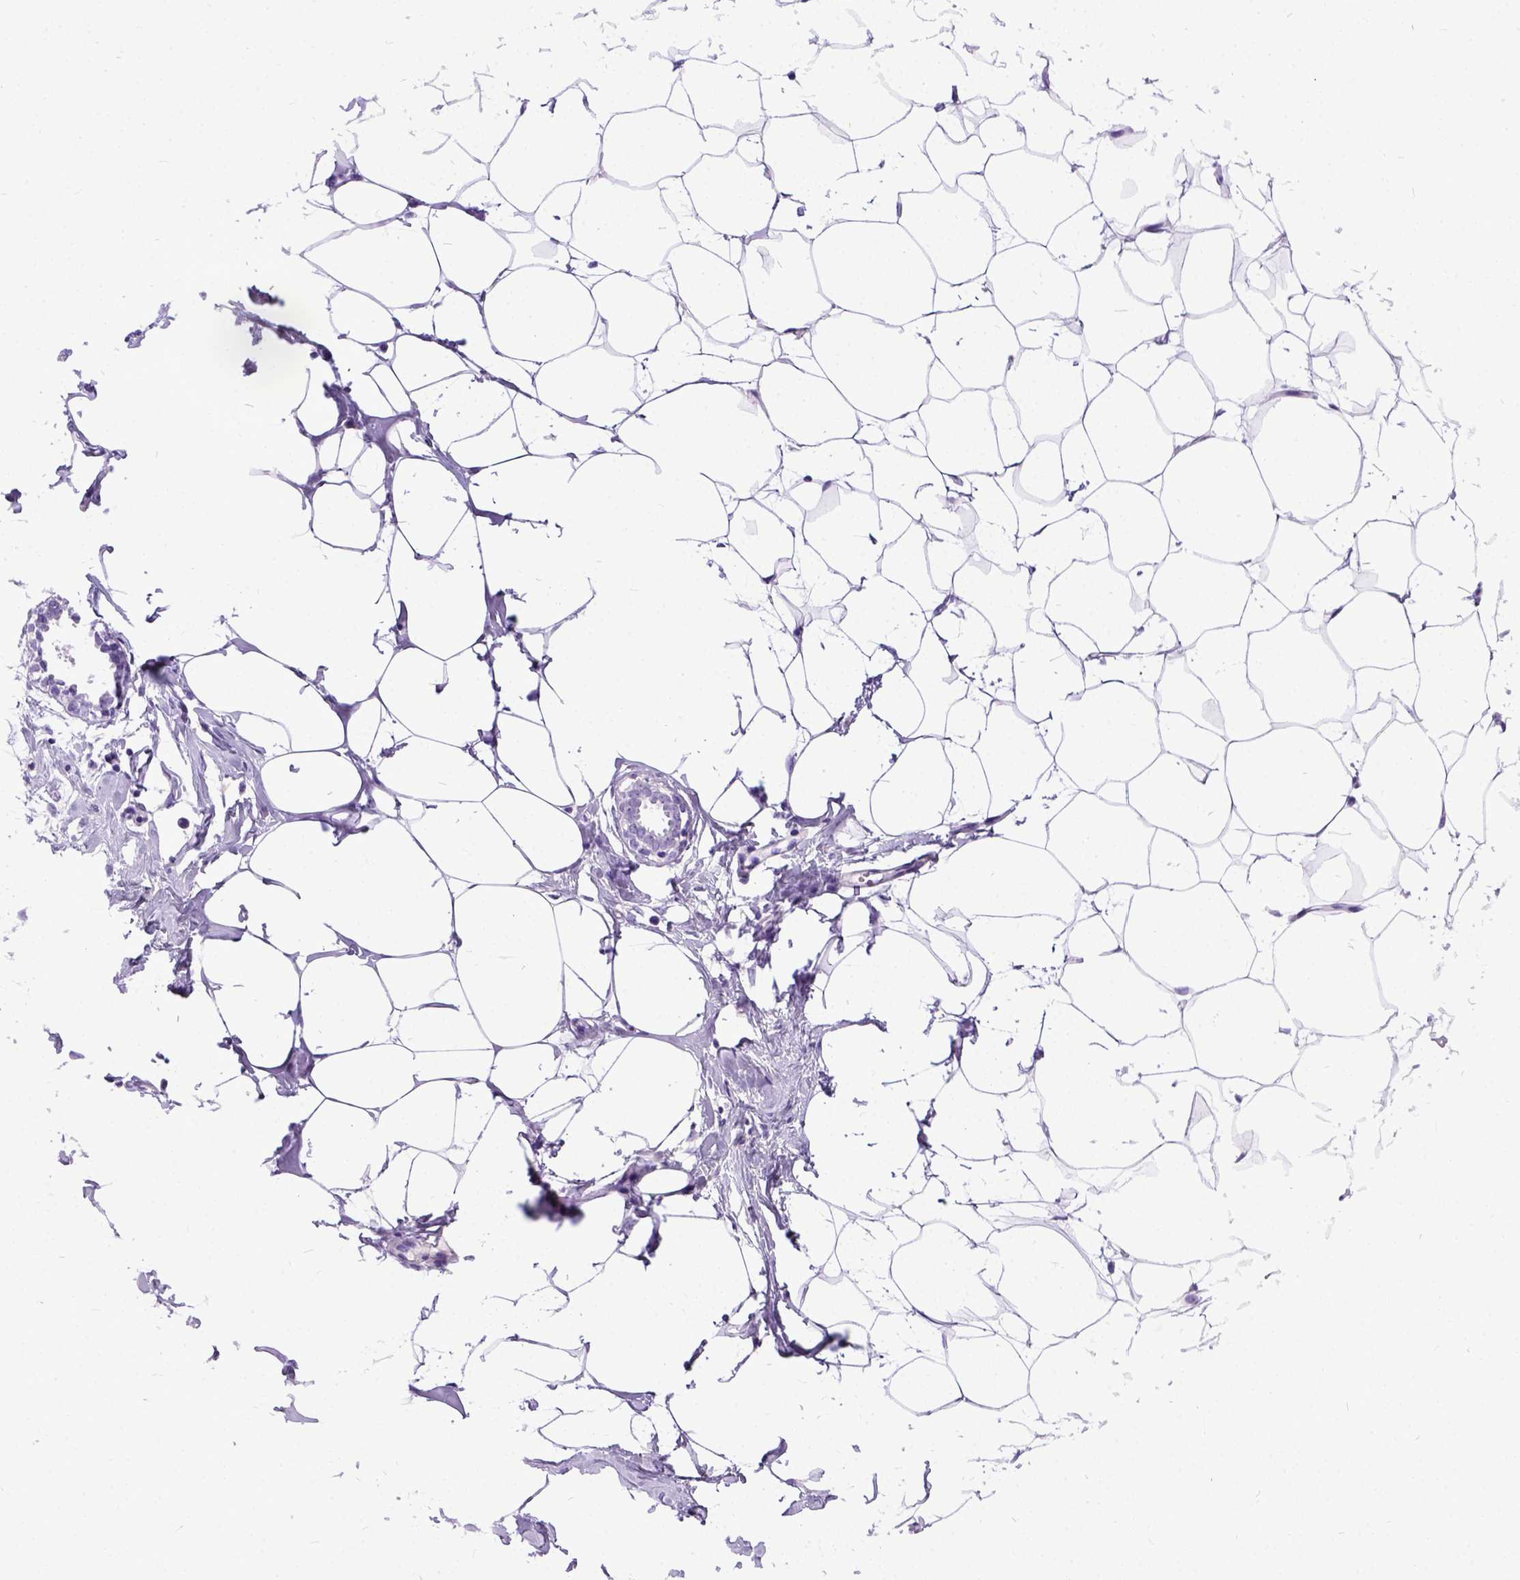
{"staining": {"intensity": "negative", "quantity": "none", "location": "none"}, "tissue": "breast", "cell_type": "Adipocytes", "image_type": "normal", "snomed": [{"axis": "morphology", "description": "Normal tissue, NOS"}, {"axis": "topography", "description": "Breast"}], "caption": "This is an immunohistochemistry image of unremarkable breast. There is no expression in adipocytes.", "gene": "IGF2", "patient": {"sex": "female", "age": 27}}